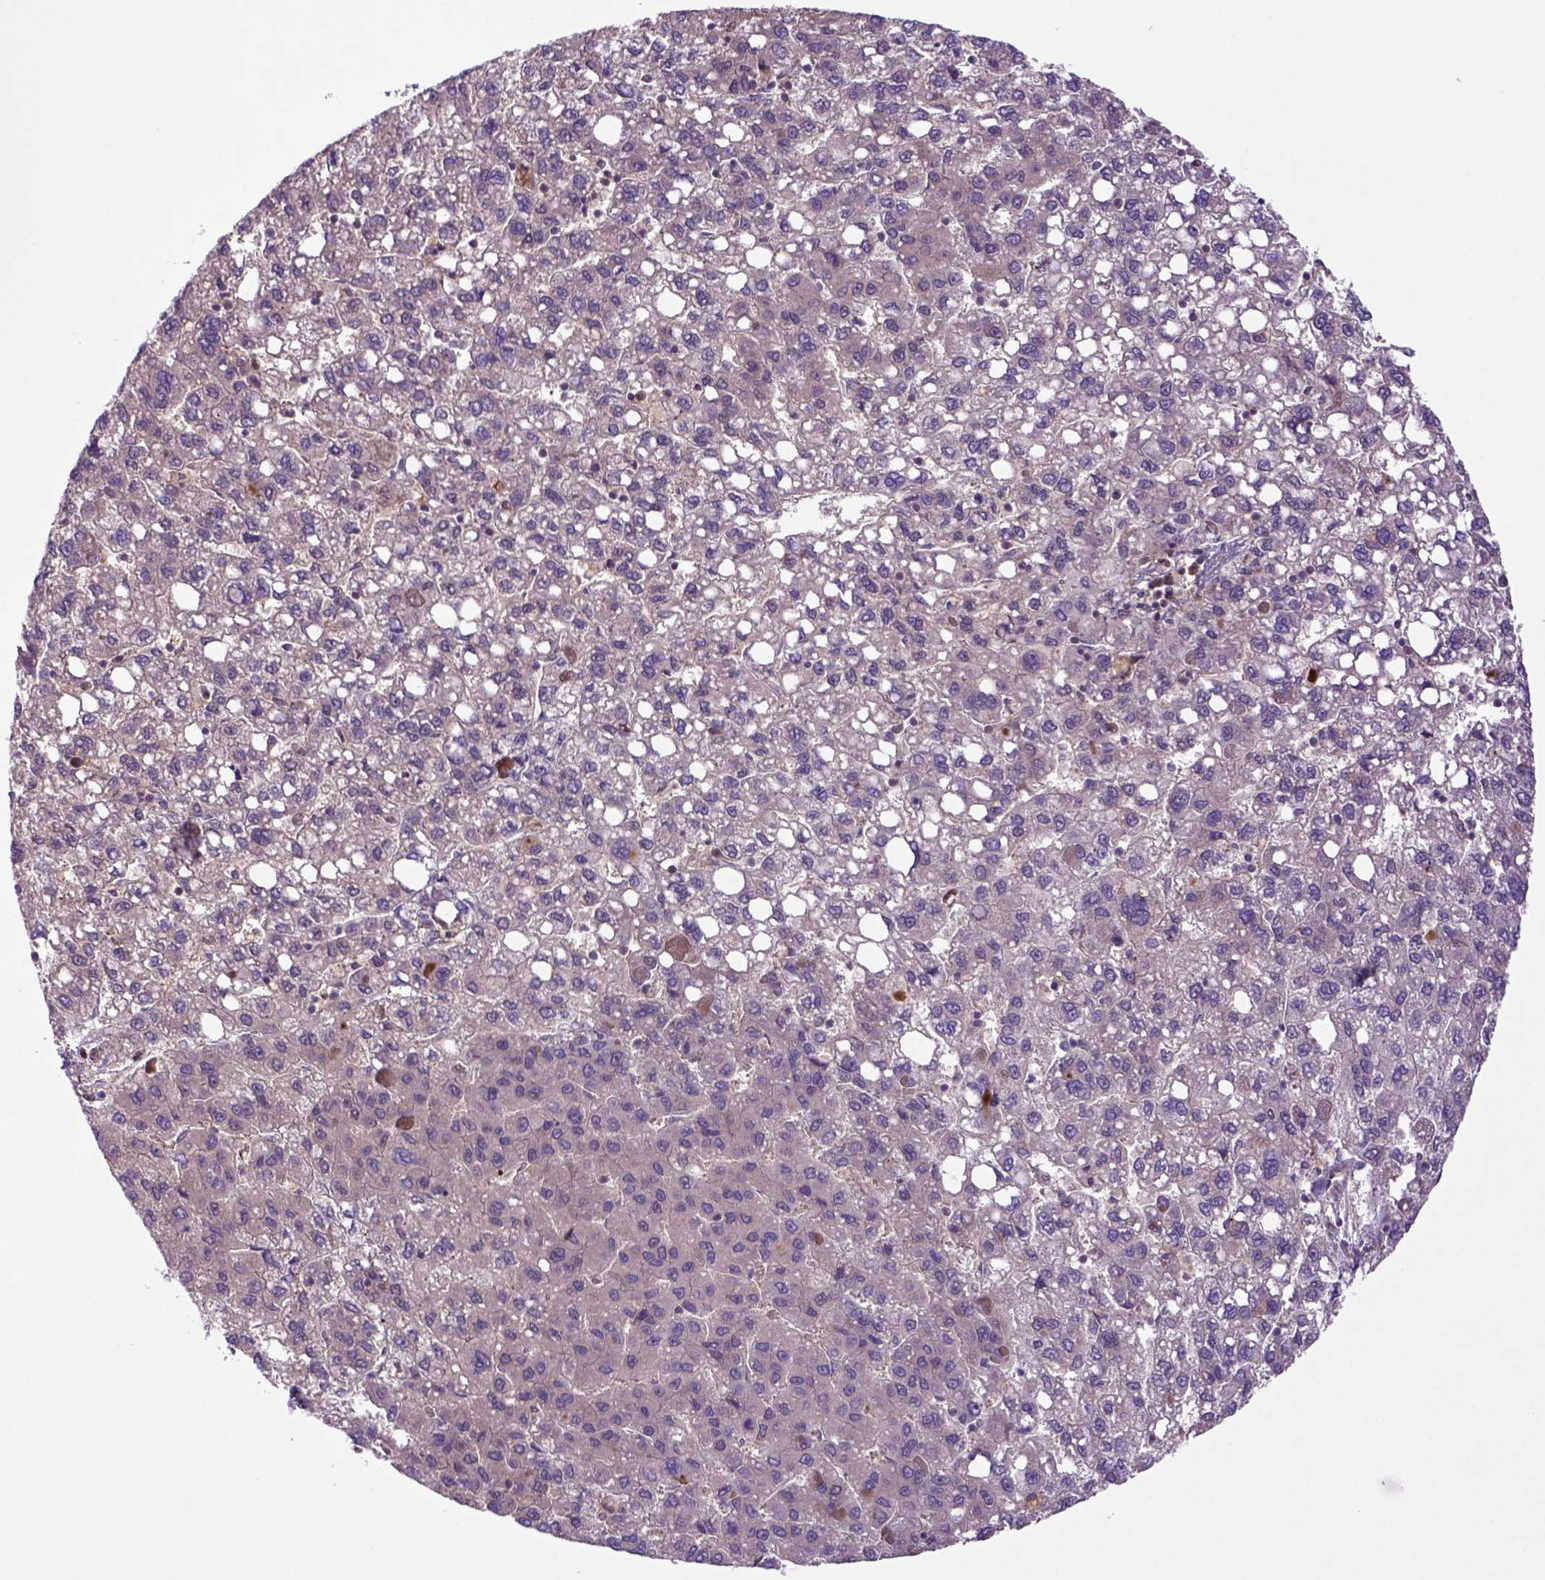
{"staining": {"intensity": "negative", "quantity": "none", "location": "none"}, "tissue": "liver cancer", "cell_type": "Tumor cells", "image_type": "cancer", "snomed": [{"axis": "morphology", "description": "Carcinoma, Hepatocellular, NOS"}, {"axis": "topography", "description": "Liver"}], "caption": "Immunohistochemical staining of human liver cancer (hepatocellular carcinoma) exhibits no significant expression in tumor cells.", "gene": "HSPBP1", "patient": {"sex": "female", "age": 82}}